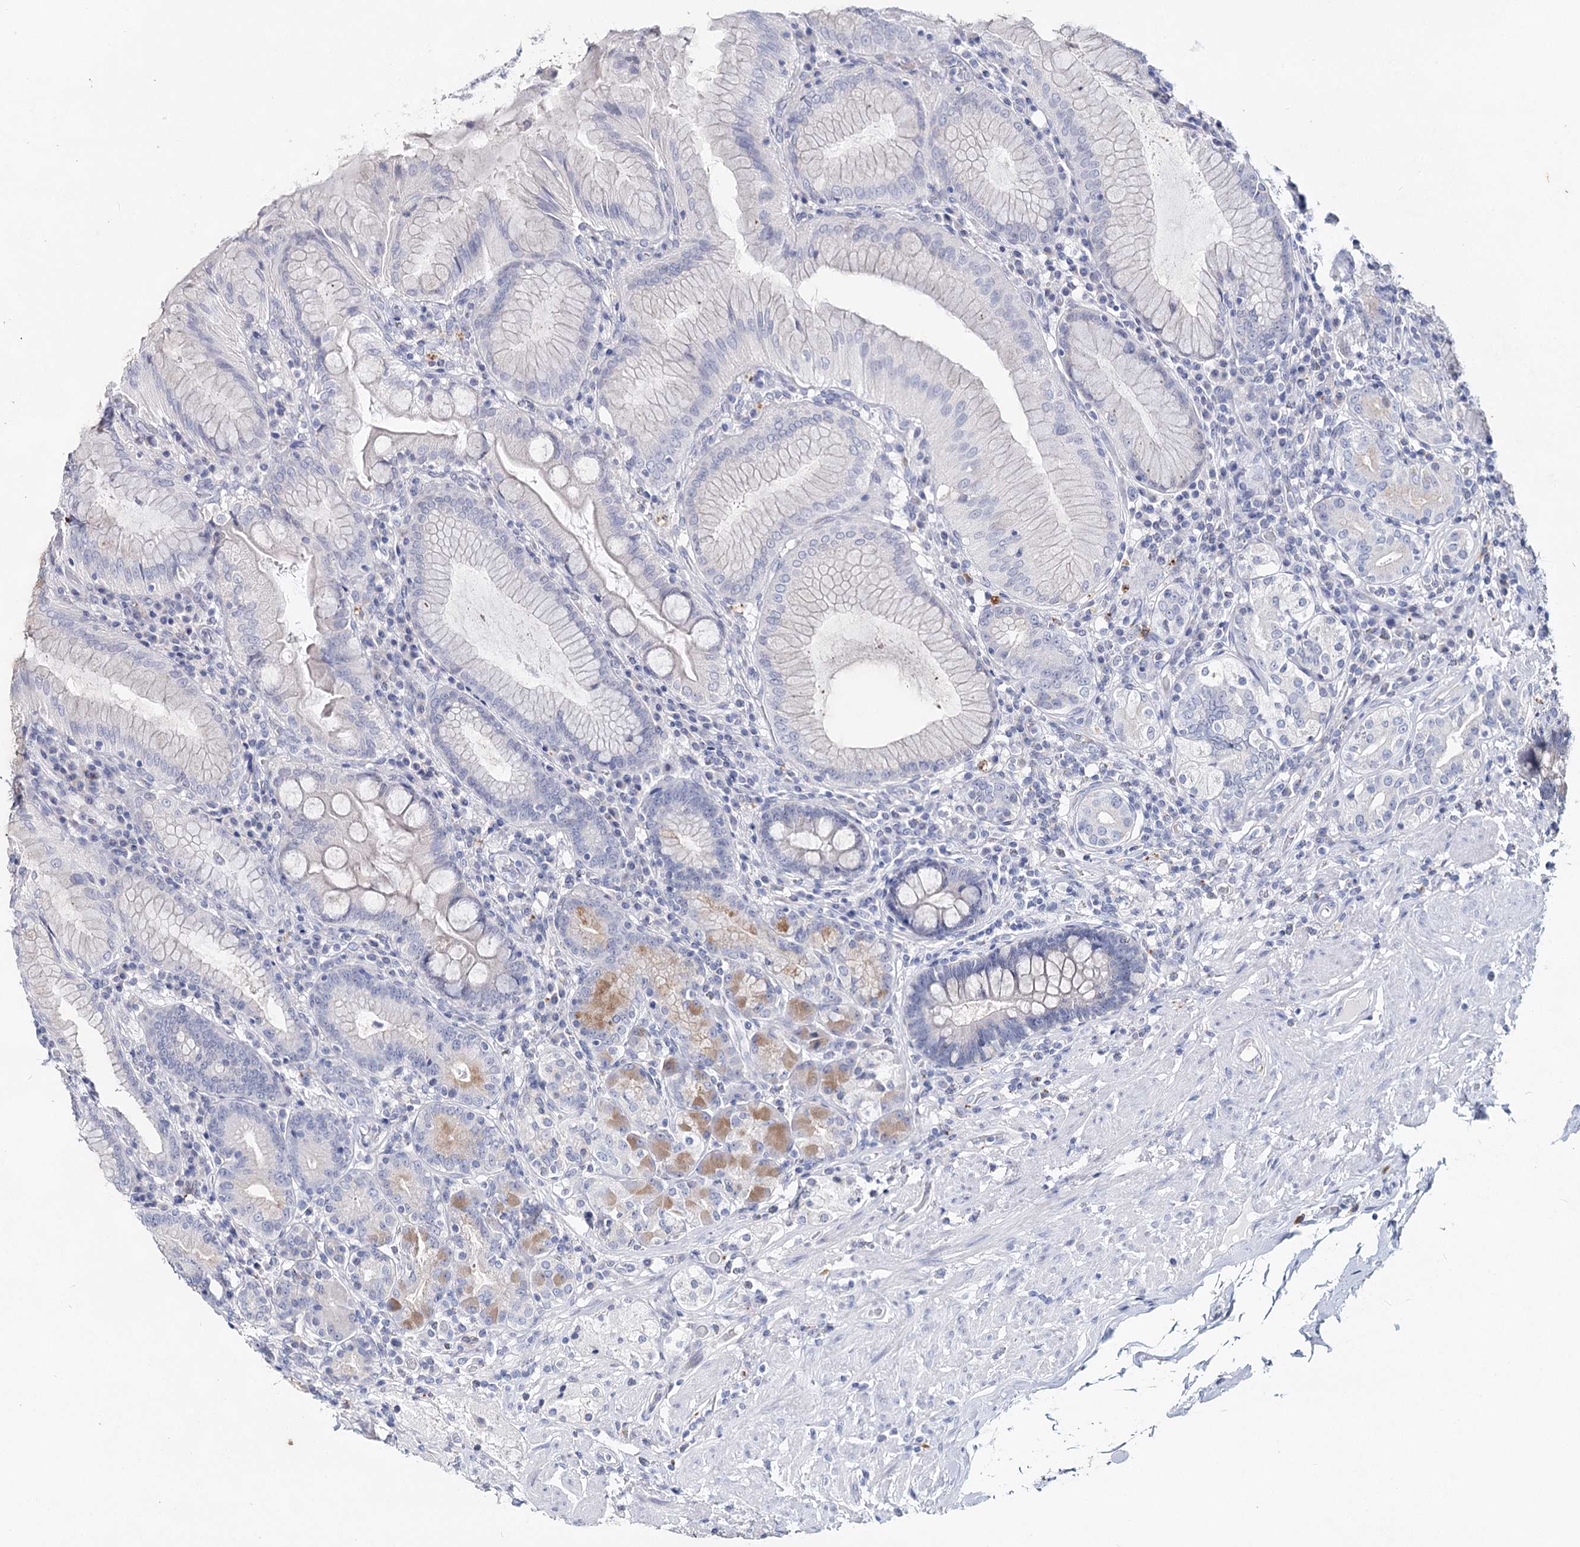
{"staining": {"intensity": "moderate", "quantity": "<25%", "location": "cytoplasmic/membranous"}, "tissue": "stomach", "cell_type": "Glandular cells", "image_type": "normal", "snomed": [{"axis": "morphology", "description": "Normal tissue, NOS"}, {"axis": "topography", "description": "Stomach, upper"}, {"axis": "topography", "description": "Stomach, lower"}], "caption": "Glandular cells show moderate cytoplasmic/membranous staining in about <25% of cells in benign stomach. The protein of interest is stained brown, and the nuclei are stained in blue (DAB IHC with brightfield microscopy, high magnification).", "gene": "CCDC73", "patient": {"sex": "female", "age": 76}}